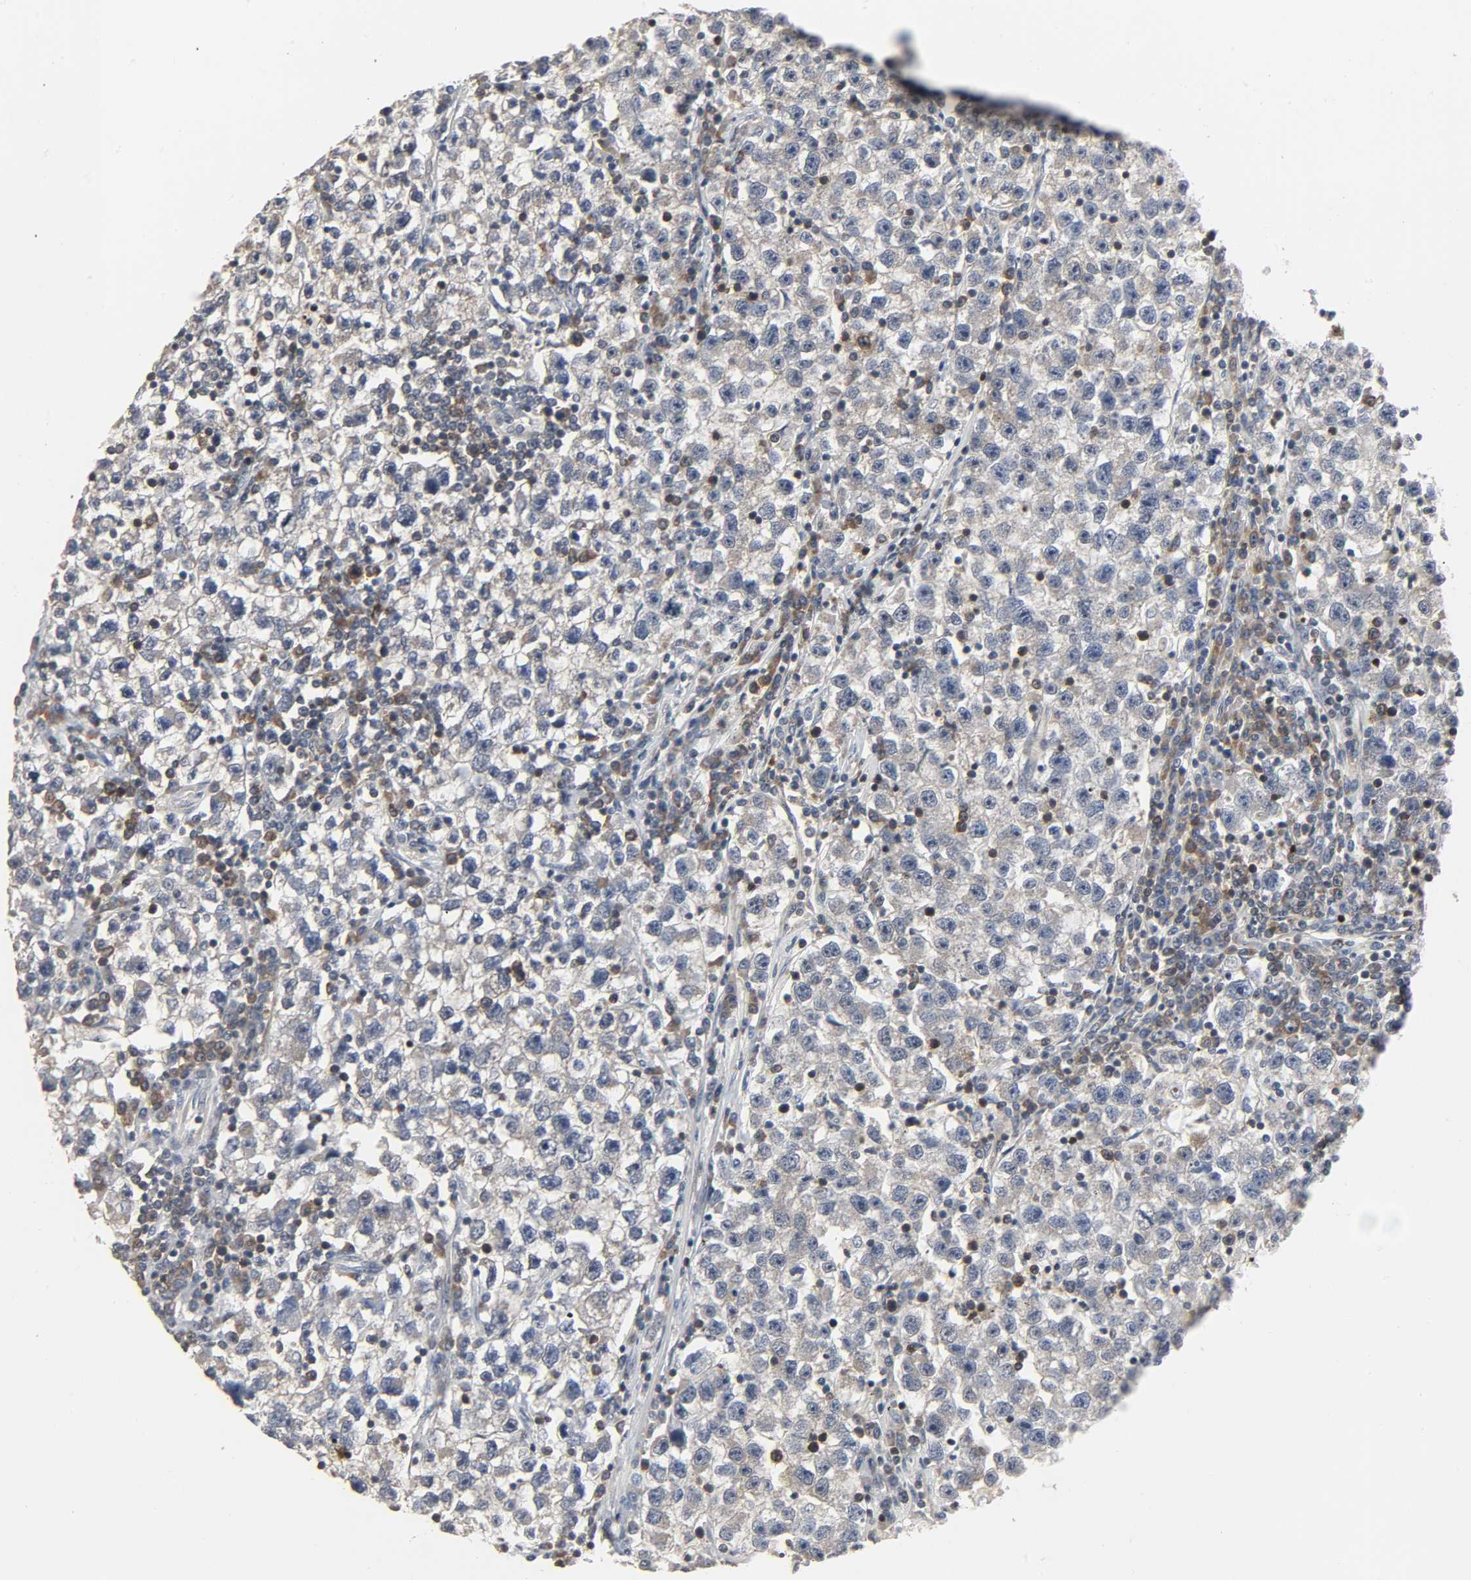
{"staining": {"intensity": "weak", "quantity": ">75%", "location": "cytoplasmic/membranous,nuclear"}, "tissue": "testis cancer", "cell_type": "Tumor cells", "image_type": "cancer", "snomed": [{"axis": "morphology", "description": "Seminoma, NOS"}, {"axis": "topography", "description": "Testis"}], "caption": "Seminoma (testis) stained for a protein (brown) demonstrates weak cytoplasmic/membranous and nuclear positive positivity in about >75% of tumor cells.", "gene": "PLEKHA2", "patient": {"sex": "male", "age": 22}}